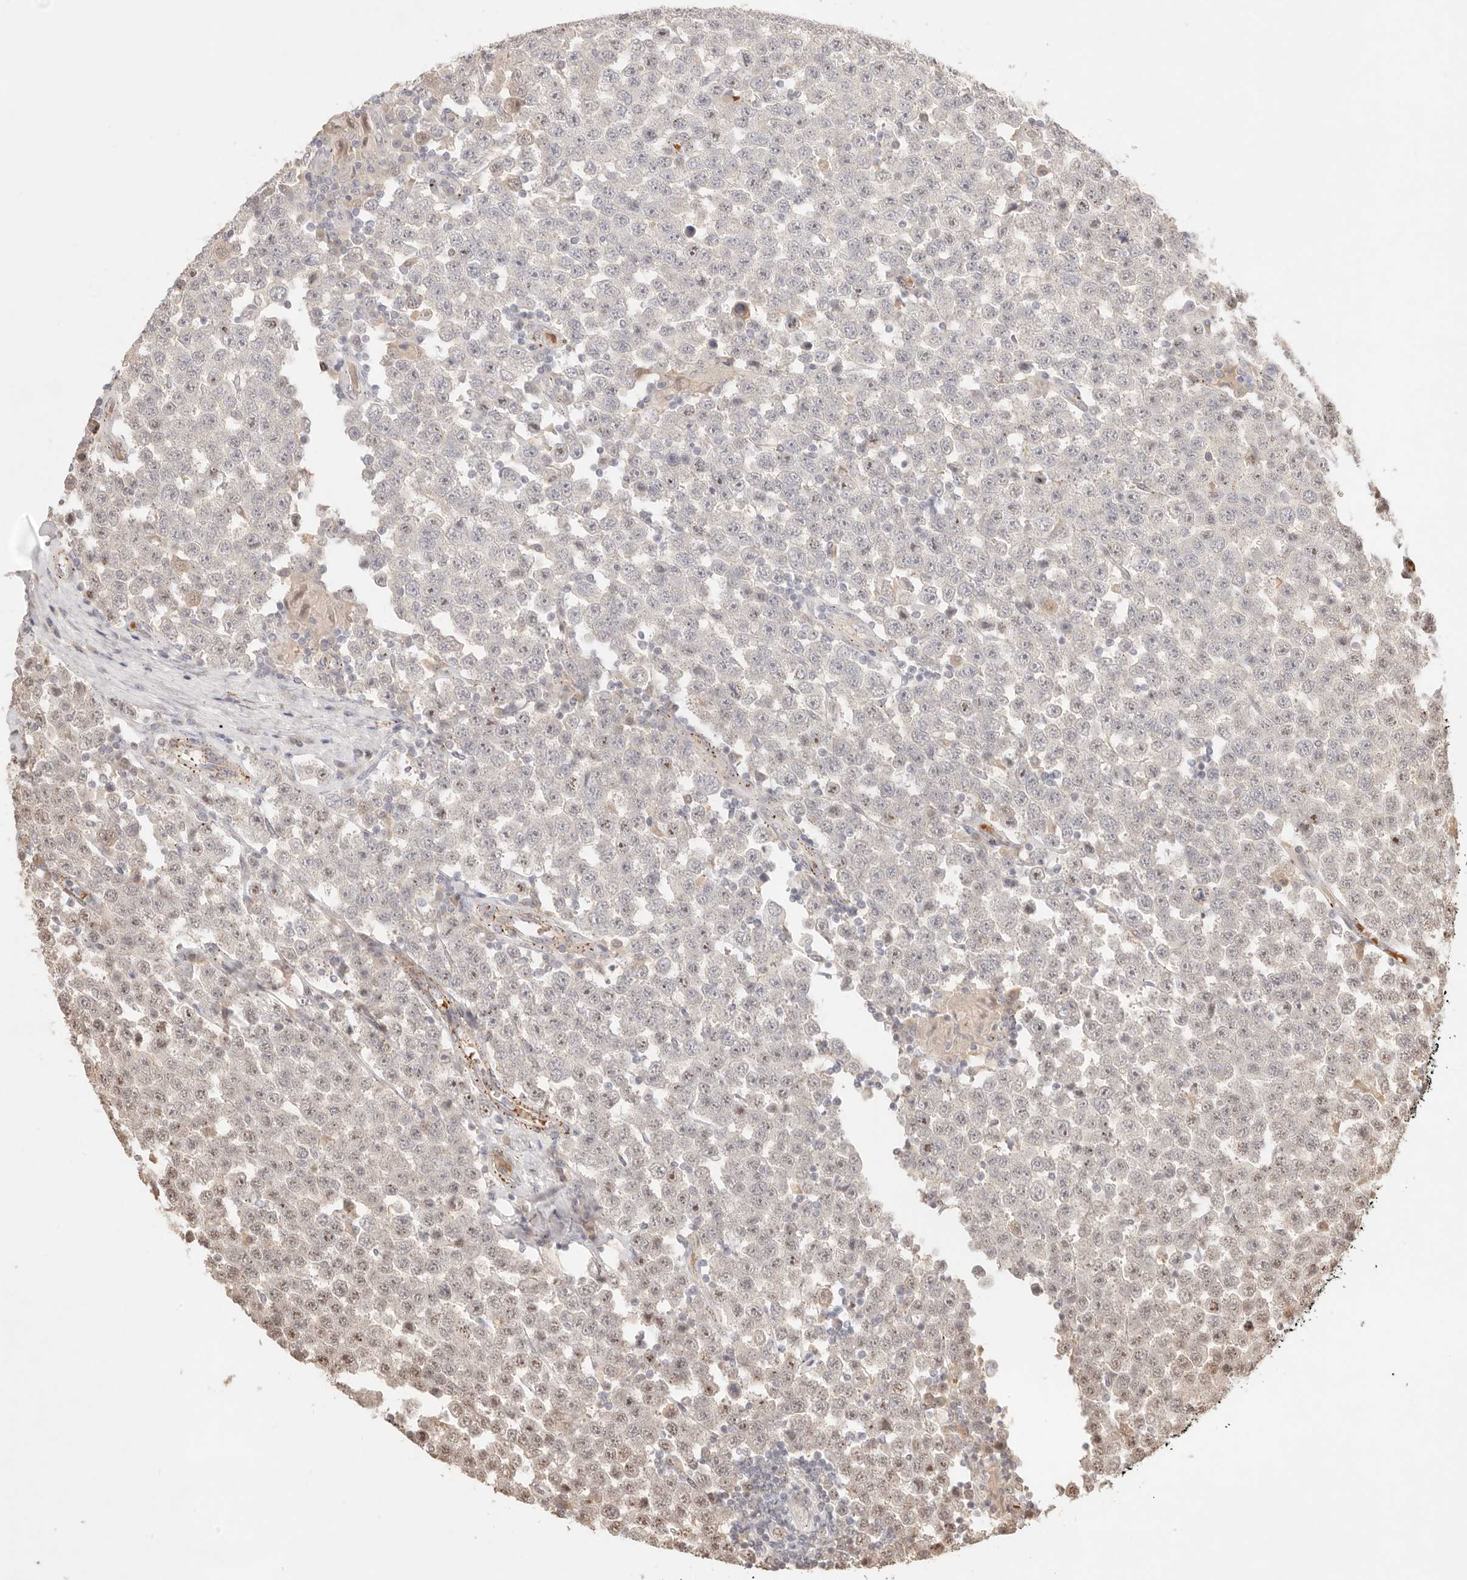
{"staining": {"intensity": "weak", "quantity": "25%-75%", "location": "nuclear"}, "tissue": "testis cancer", "cell_type": "Tumor cells", "image_type": "cancer", "snomed": [{"axis": "morphology", "description": "Seminoma, NOS"}, {"axis": "topography", "description": "Testis"}], "caption": "A micrograph showing weak nuclear expression in approximately 25%-75% of tumor cells in seminoma (testis), as visualized by brown immunohistochemical staining.", "gene": "MEP1A", "patient": {"sex": "male", "age": 28}}